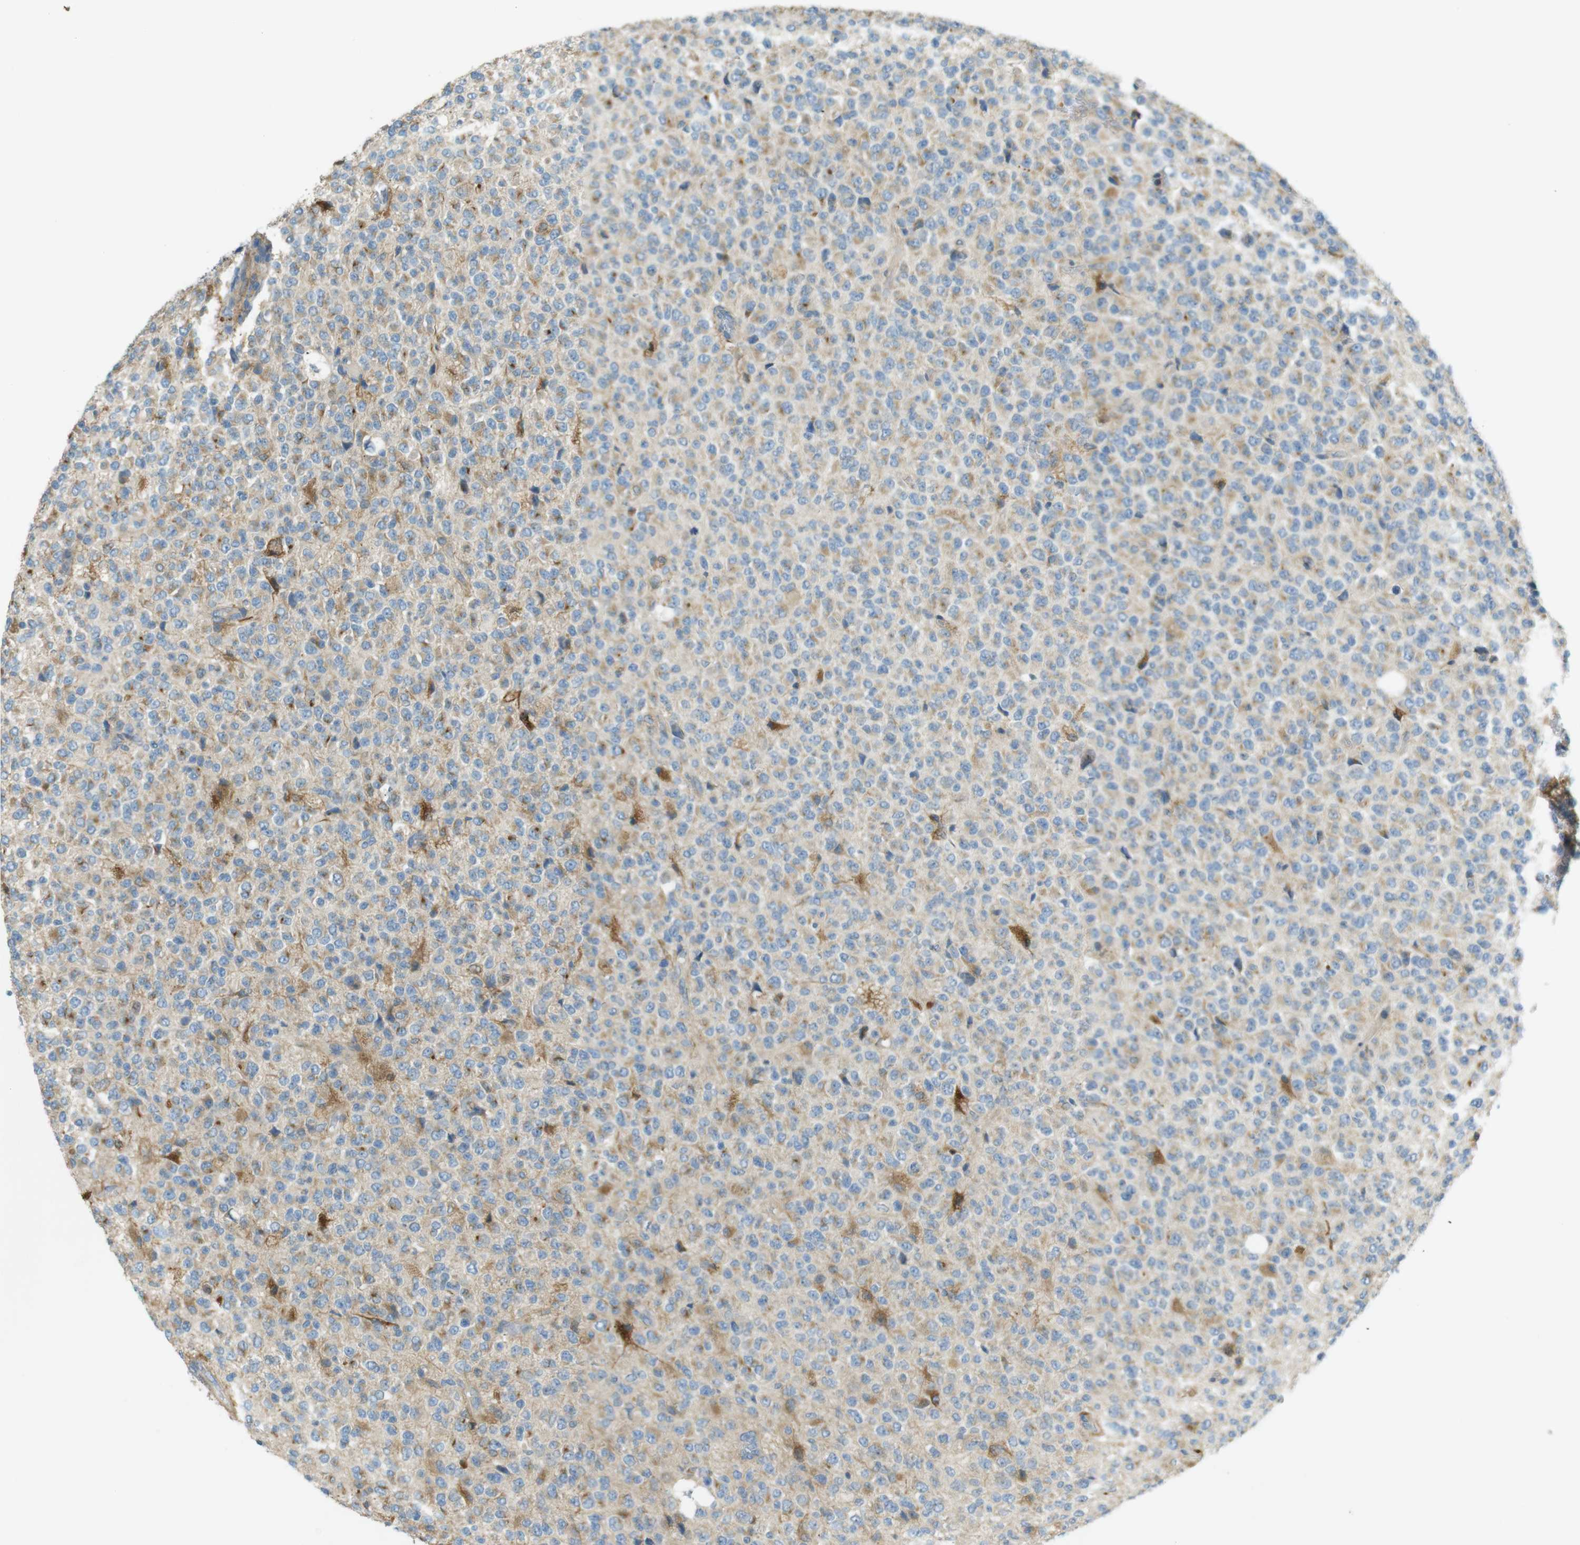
{"staining": {"intensity": "weak", "quantity": ">75%", "location": "cytoplasmic/membranous"}, "tissue": "glioma", "cell_type": "Tumor cells", "image_type": "cancer", "snomed": [{"axis": "morphology", "description": "Glioma, malignant, High grade"}, {"axis": "topography", "description": "pancreas cauda"}], "caption": "The histopathology image shows a brown stain indicating the presence of a protein in the cytoplasmic/membranous of tumor cells in malignant glioma (high-grade). Immunohistochemistry stains the protein in brown and the nuclei are stained blue.", "gene": "TMEM41B", "patient": {"sex": "male", "age": 60}}